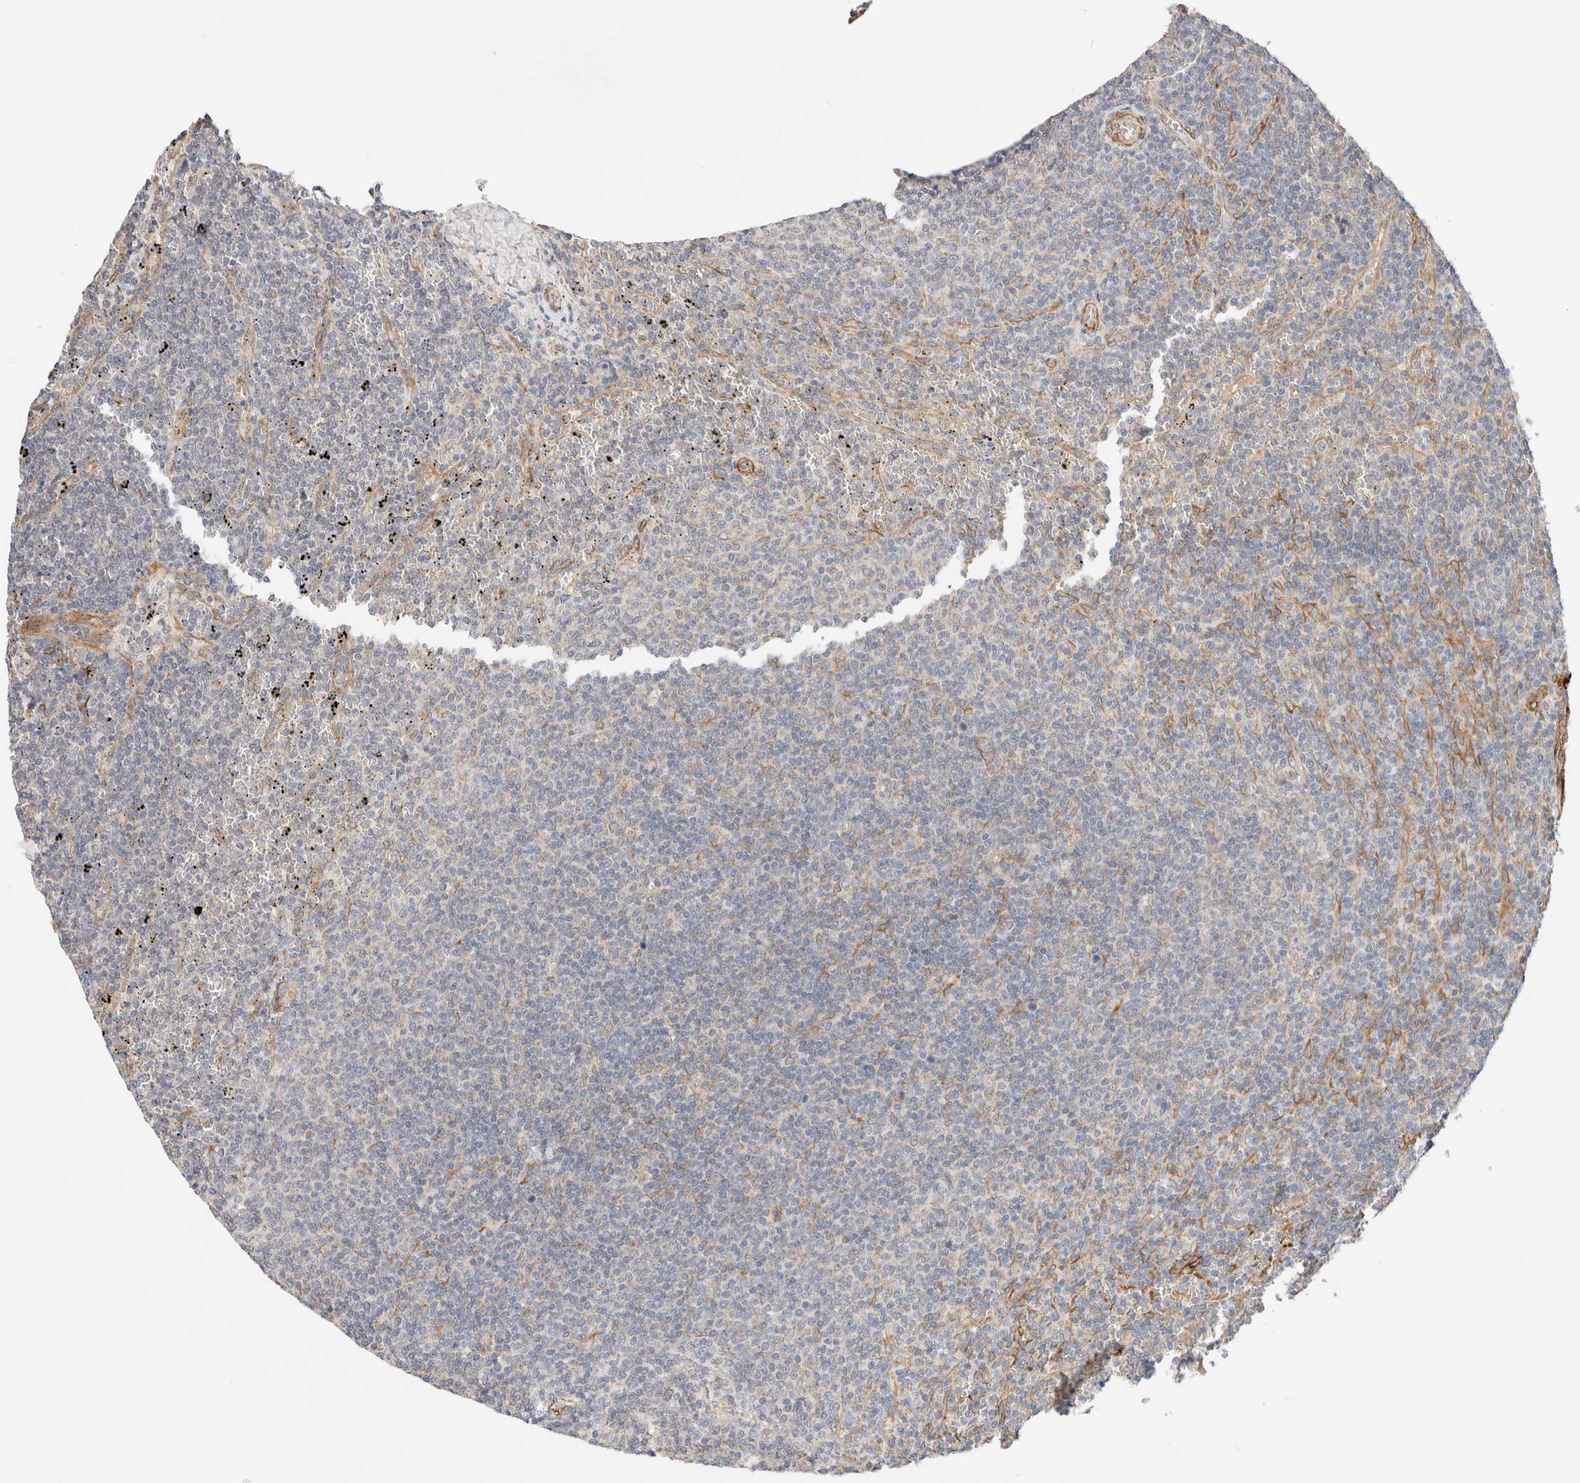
{"staining": {"intensity": "negative", "quantity": "none", "location": "none"}, "tissue": "lymphoma", "cell_type": "Tumor cells", "image_type": "cancer", "snomed": [{"axis": "morphology", "description": "Malignant lymphoma, non-Hodgkin's type, Low grade"}, {"axis": "topography", "description": "Spleen"}], "caption": "Tumor cells show no significant protein expression in low-grade malignant lymphoma, non-Hodgkin's type. (DAB (3,3'-diaminobenzidine) immunohistochemistry, high magnification).", "gene": "RRP15", "patient": {"sex": "female", "age": 50}}